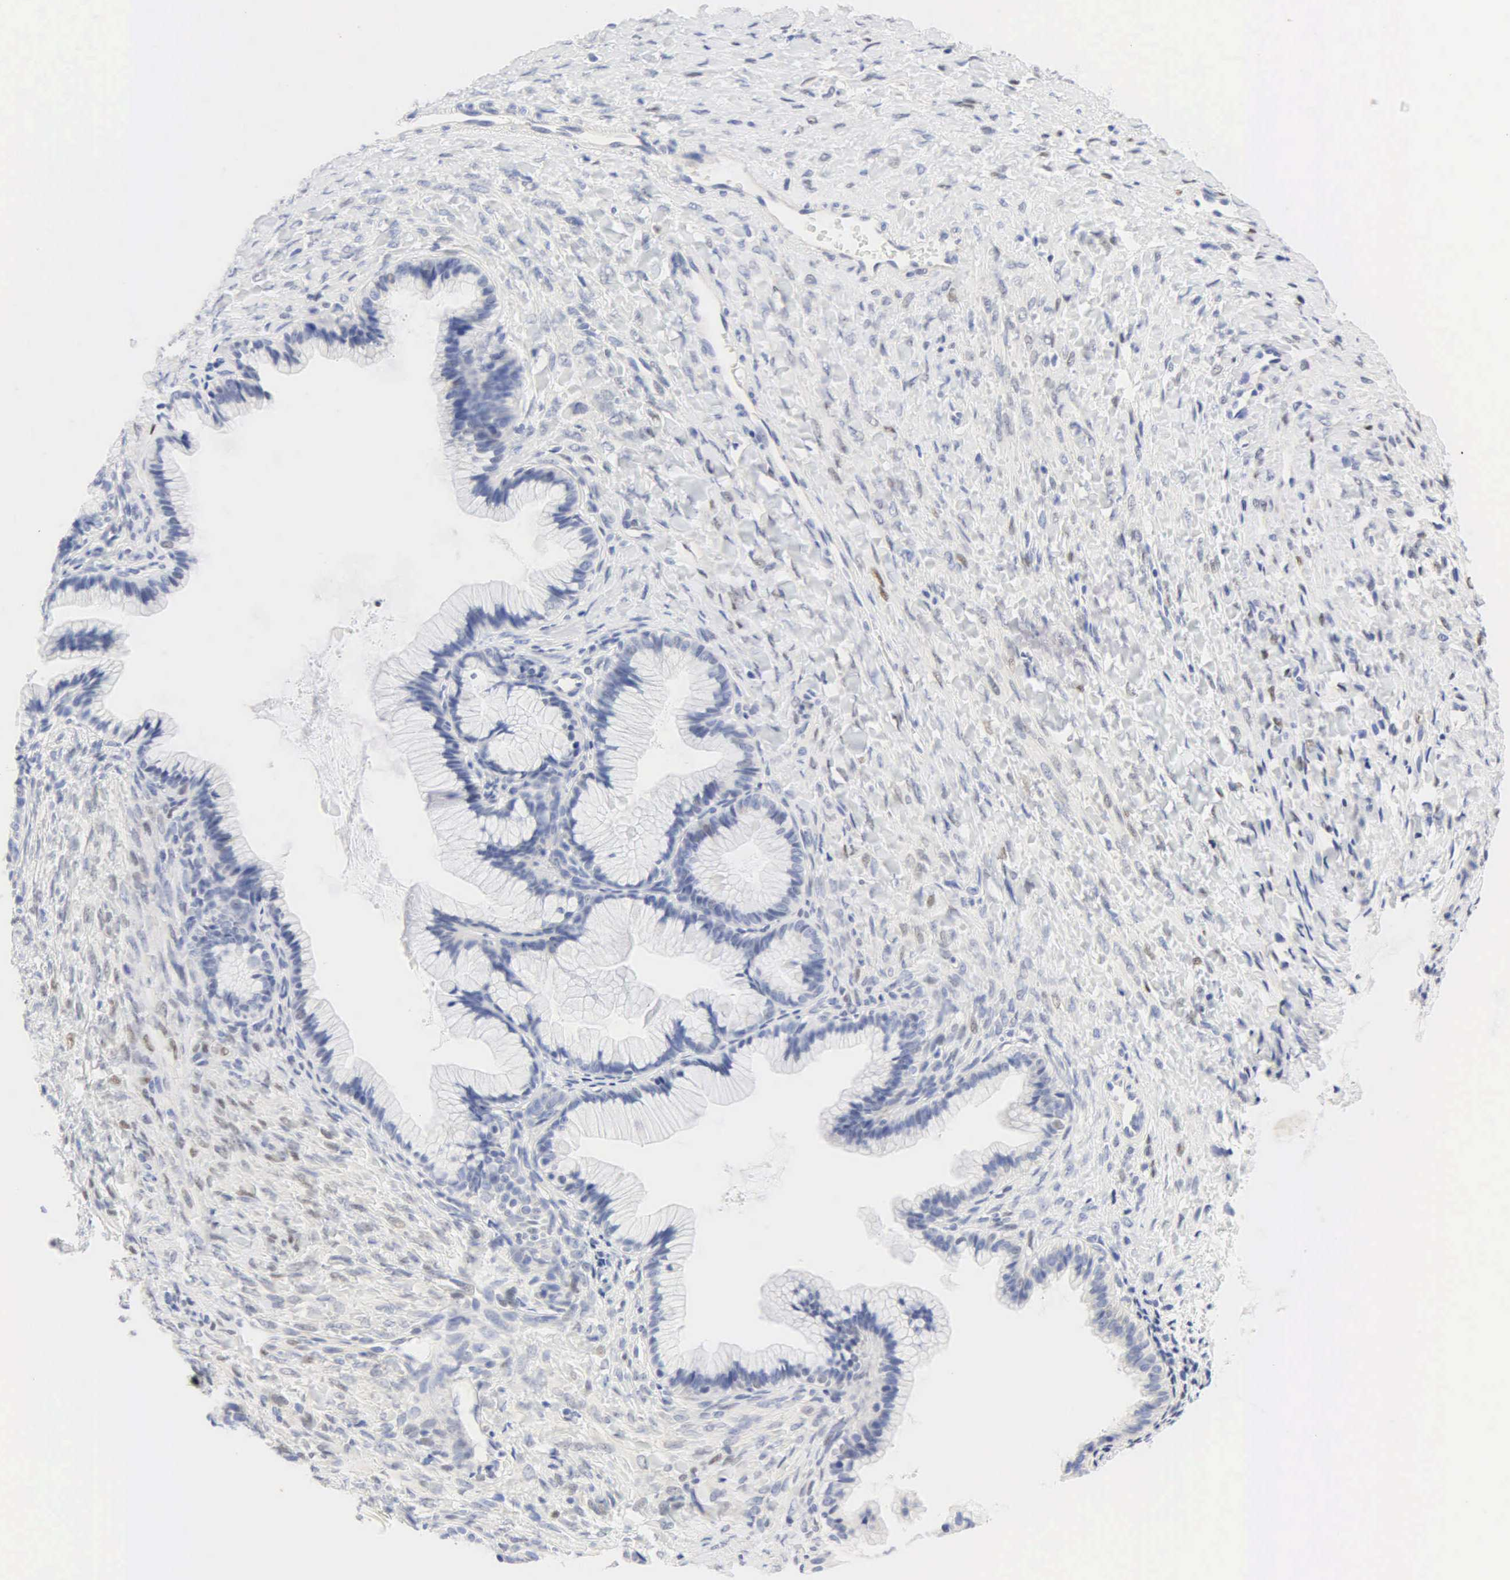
{"staining": {"intensity": "negative", "quantity": "none", "location": "none"}, "tissue": "ovarian cancer", "cell_type": "Tumor cells", "image_type": "cancer", "snomed": [{"axis": "morphology", "description": "Cystadenocarcinoma, mucinous, NOS"}, {"axis": "topography", "description": "Ovary"}], "caption": "This micrograph is of ovarian mucinous cystadenocarcinoma stained with immunohistochemistry (IHC) to label a protein in brown with the nuclei are counter-stained blue. There is no positivity in tumor cells.", "gene": "PGR", "patient": {"sex": "female", "age": 41}}